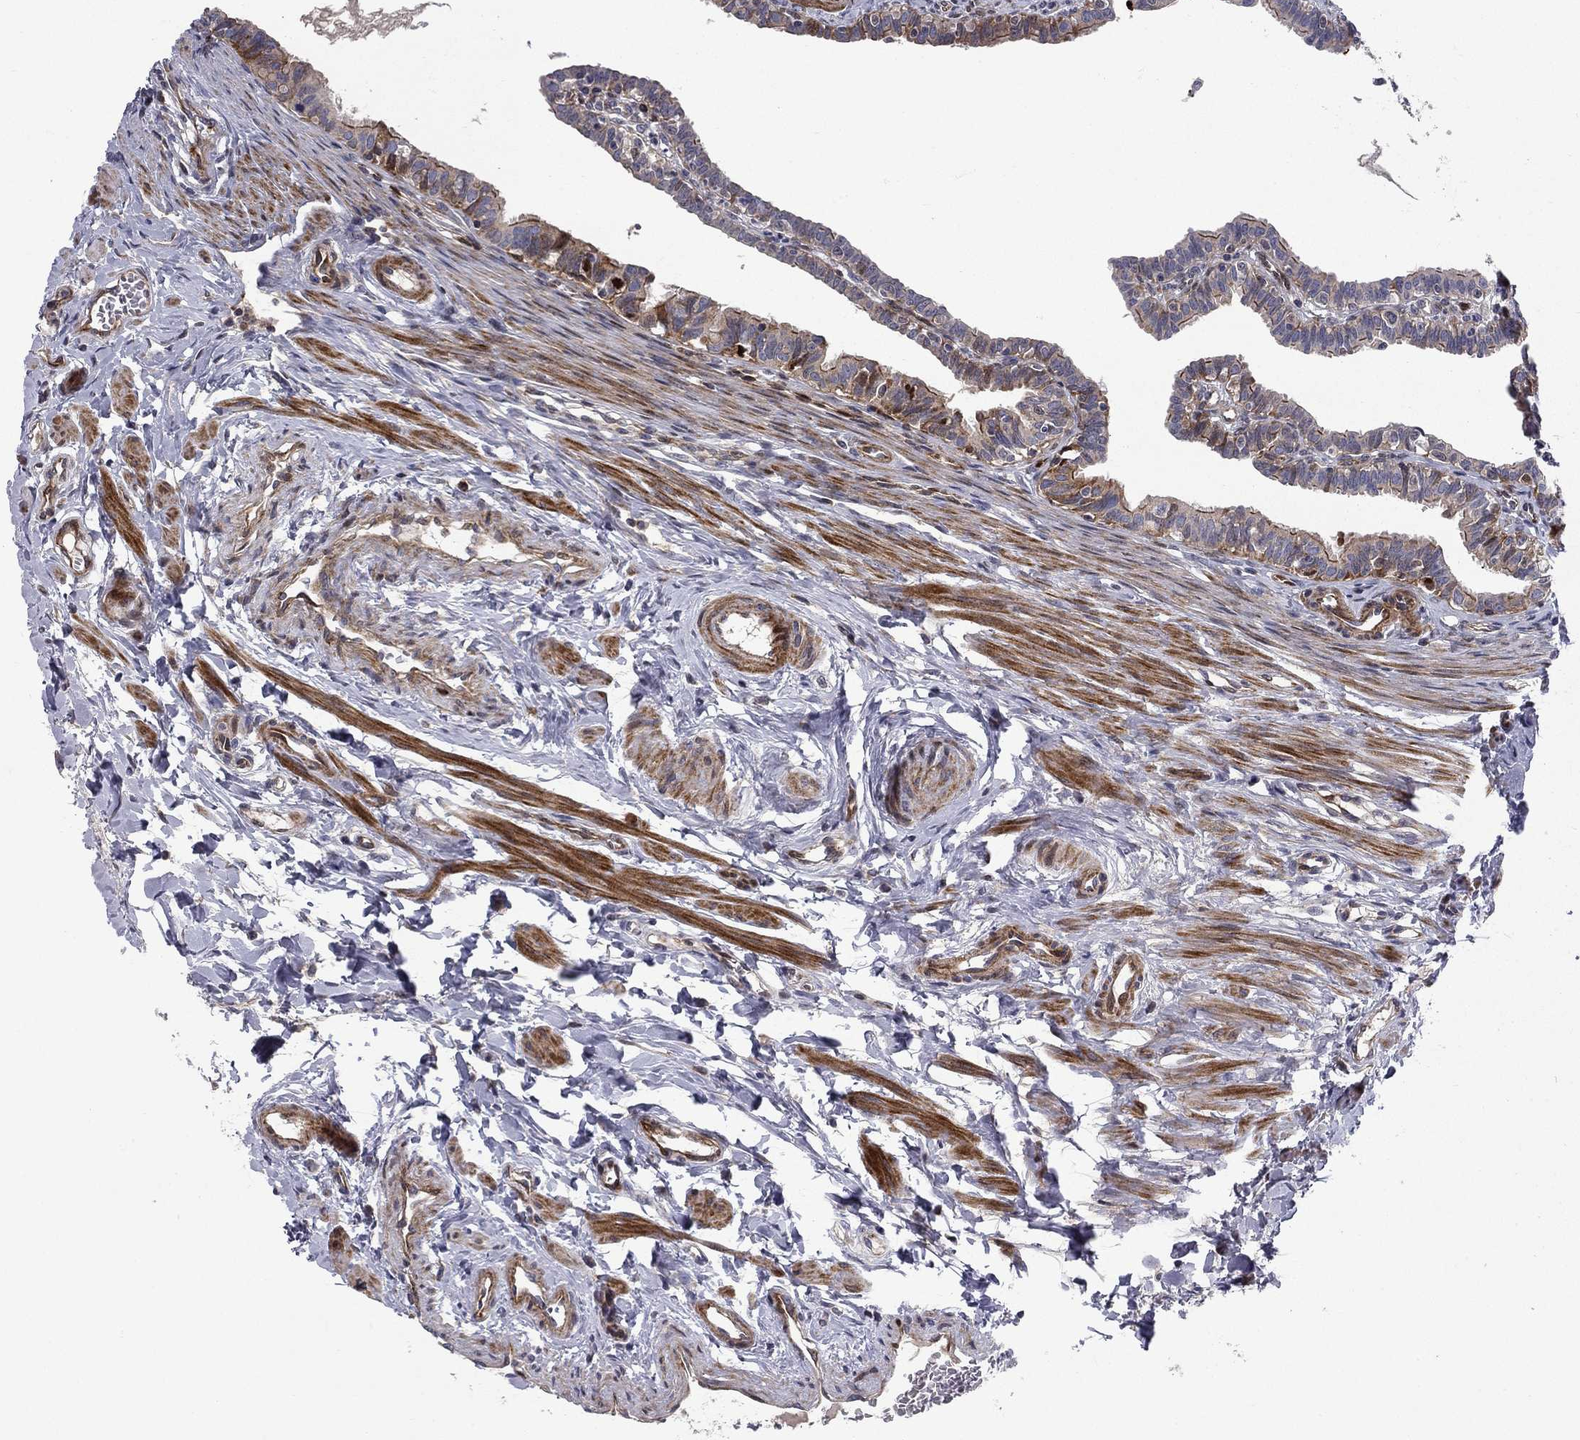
{"staining": {"intensity": "strong", "quantity": "<25%", "location": "cytoplasmic/membranous"}, "tissue": "fallopian tube", "cell_type": "Glandular cells", "image_type": "normal", "snomed": [{"axis": "morphology", "description": "Normal tissue, NOS"}, {"axis": "topography", "description": "Fallopian tube"}], "caption": "Strong cytoplasmic/membranous staining is appreciated in about <25% of glandular cells in normal fallopian tube. (Stains: DAB (3,3'-diaminobenzidine) in brown, nuclei in blue, Microscopy: brightfield microscopy at high magnification).", "gene": "MIOS", "patient": {"sex": "female", "age": 36}}